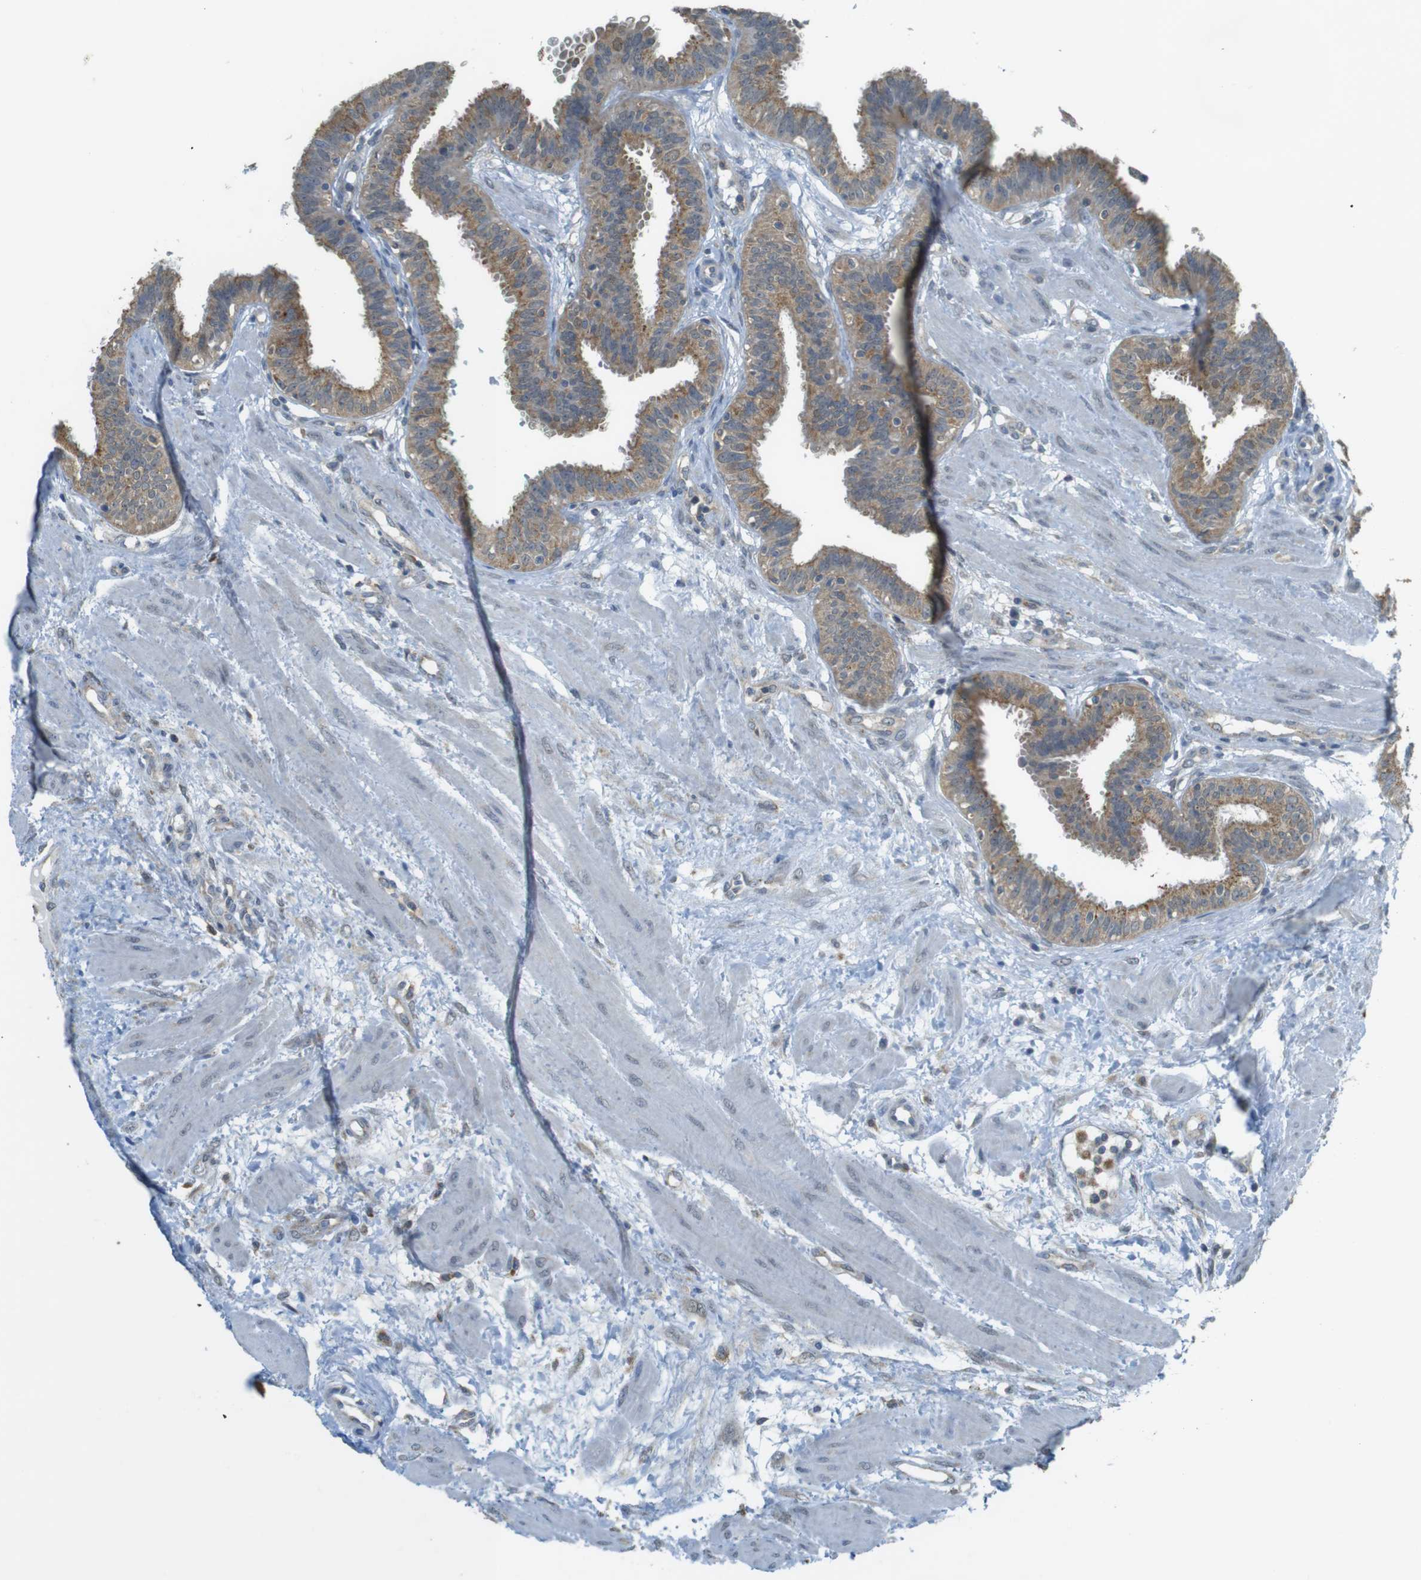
{"staining": {"intensity": "moderate", "quantity": ">75%", "location": "cytoplasmic/membranous"}, "tissue": "fallopian tube", "cell_type": "Glandular cells", "image_type": "normal", "snomed": [{"axis": "morphology", "description": "Normal tissue, NOS"}, {"axis": "topography", "description": "Fallopian tube"}], "caption": "The photomicrograph demonstrates staining of unremarkable fallopian tube, revealing moderate cytoplasmic/membranous protein staining (brown color) within glandular cells.", "gene": "BRI3BP", "patient": {"sex": "female", "age": 32}}